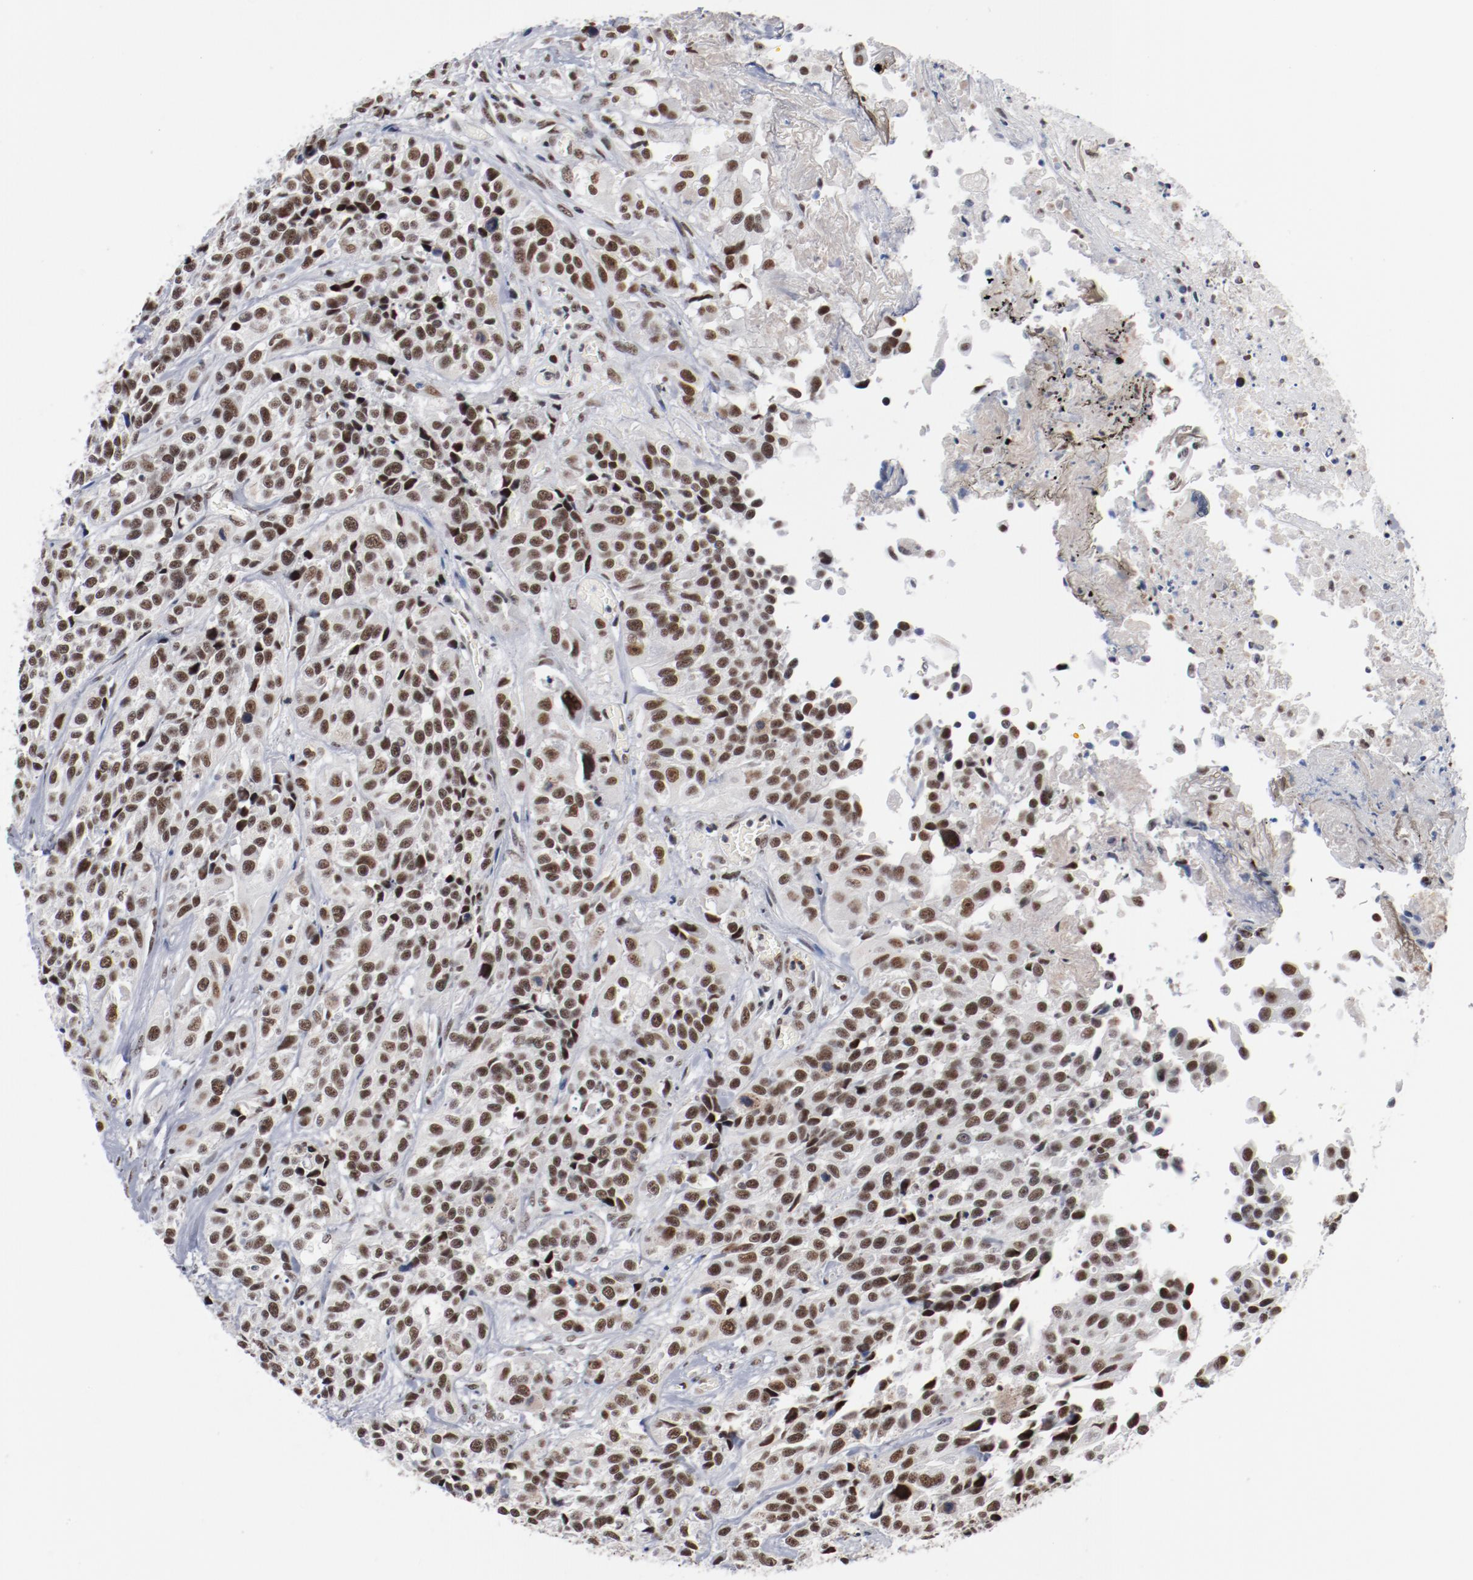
{"staining": {"intensity": "moderate", "quantity": ">75%", "location": "nuclear"}, "tissue": "urothelial cancer", "cell_type": "Tumor cells", "image_type": "cancer", "snomed": [{"axis": "morphology", "description": "Urothelial carcinoma, High grade"}, {"axis": "topography", "description": "Urinary bladder"}], "caption": "Moderate nuclear expression is identified in approximately >75% of tumor cells in urothelial cancer.", "gene": "BUB3", "patient": {"sex": "female", "age": 81}}